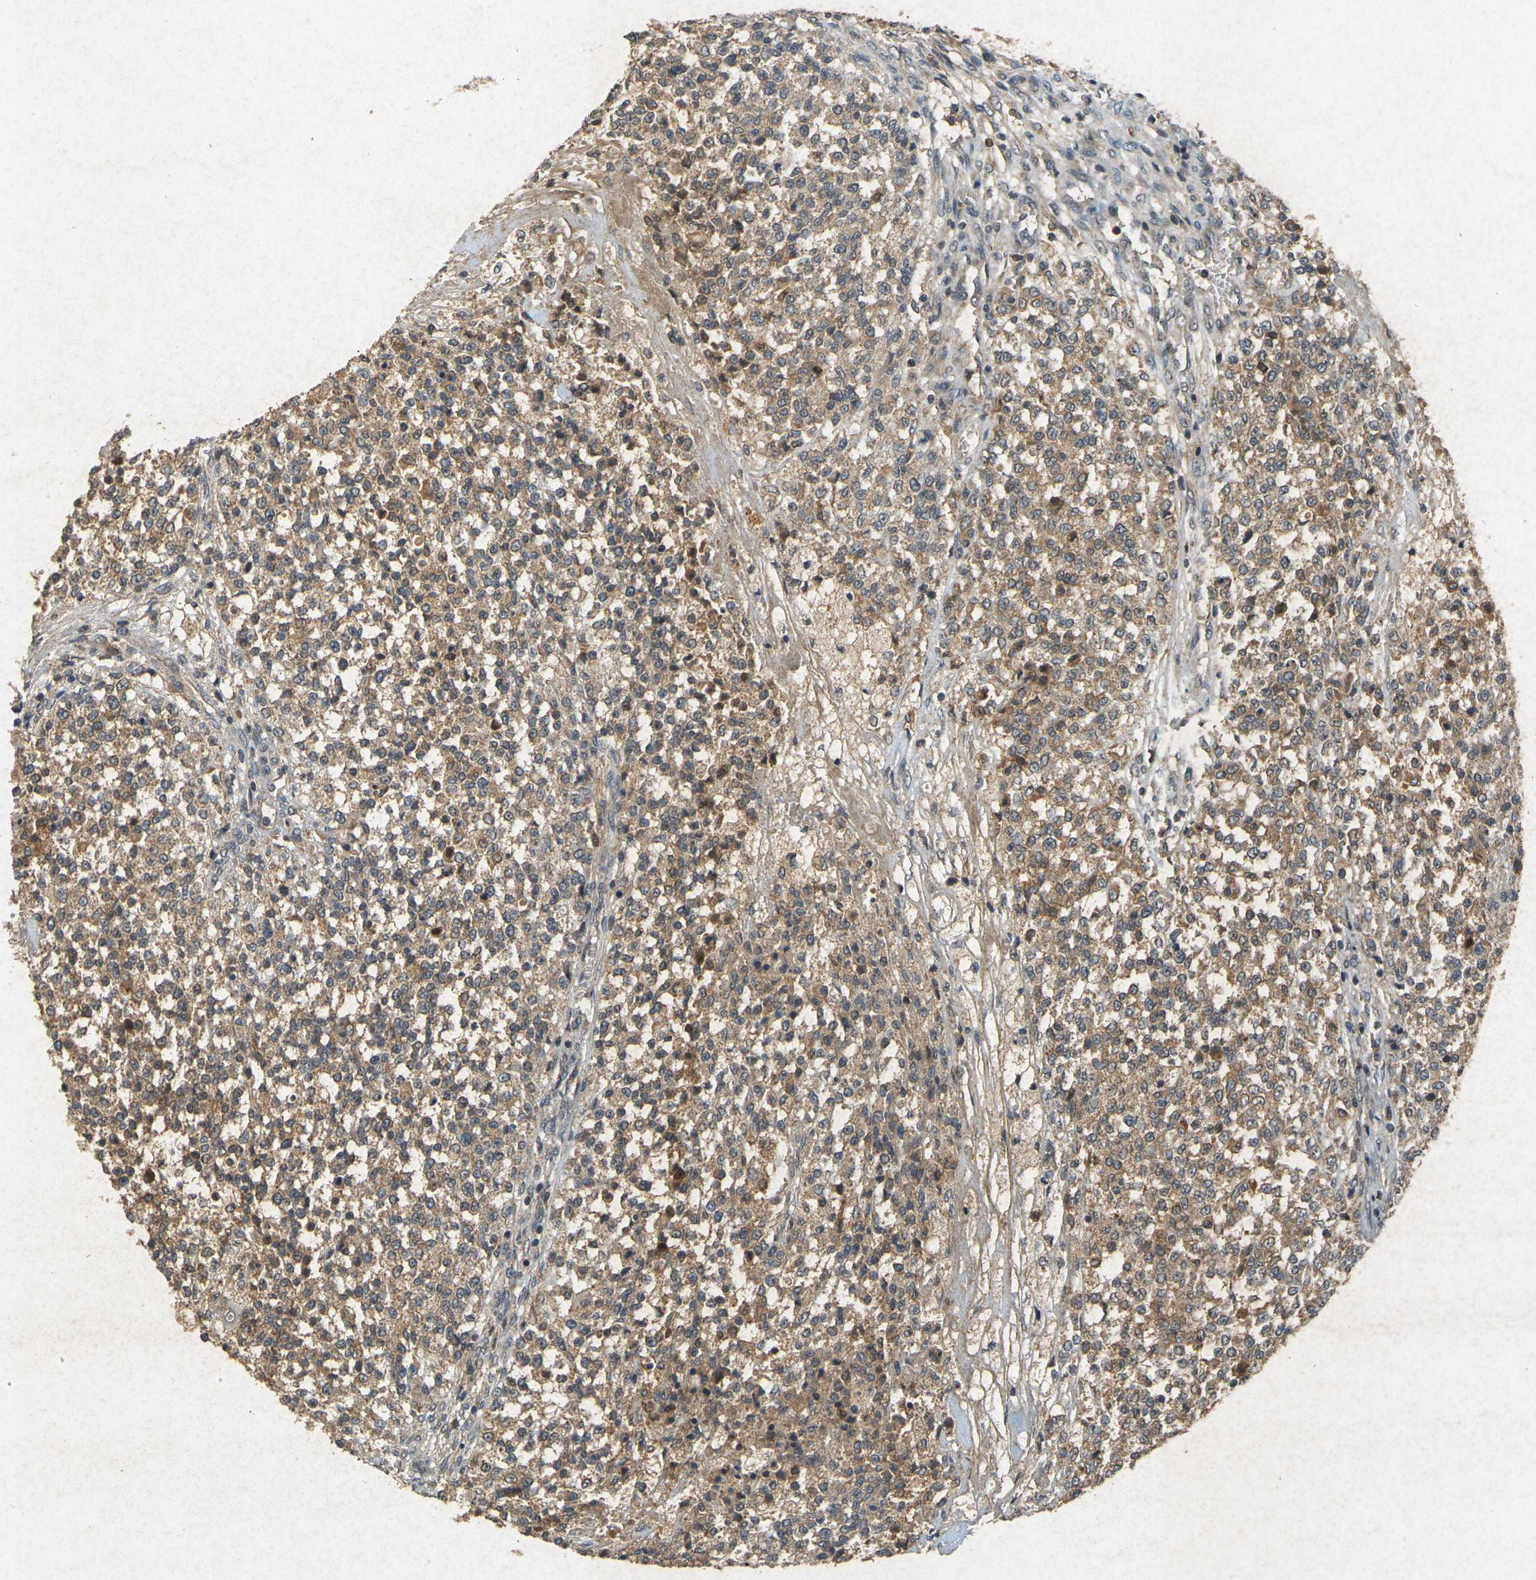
{"staining": {"intensity": "moderate", "quantity": ">75%", "location": "cytoplasmic/membranous"}, "tissue": "testis cancer", "cell_type": "Tumor cells", "image_type": "cancer", "snomed": [{"axis": "morphology", "description": "Seminoma, NOS"}, {"axis": "topography", "description": "Testis"}], "caption": "Human testis seminoma stained for a protein (brown) displays moderate cytoplasmic/membranous positive staining in approximately >75% of tumor cells.", "gene": "ERN1", "patient": {"sex": "male", "age": 59}}